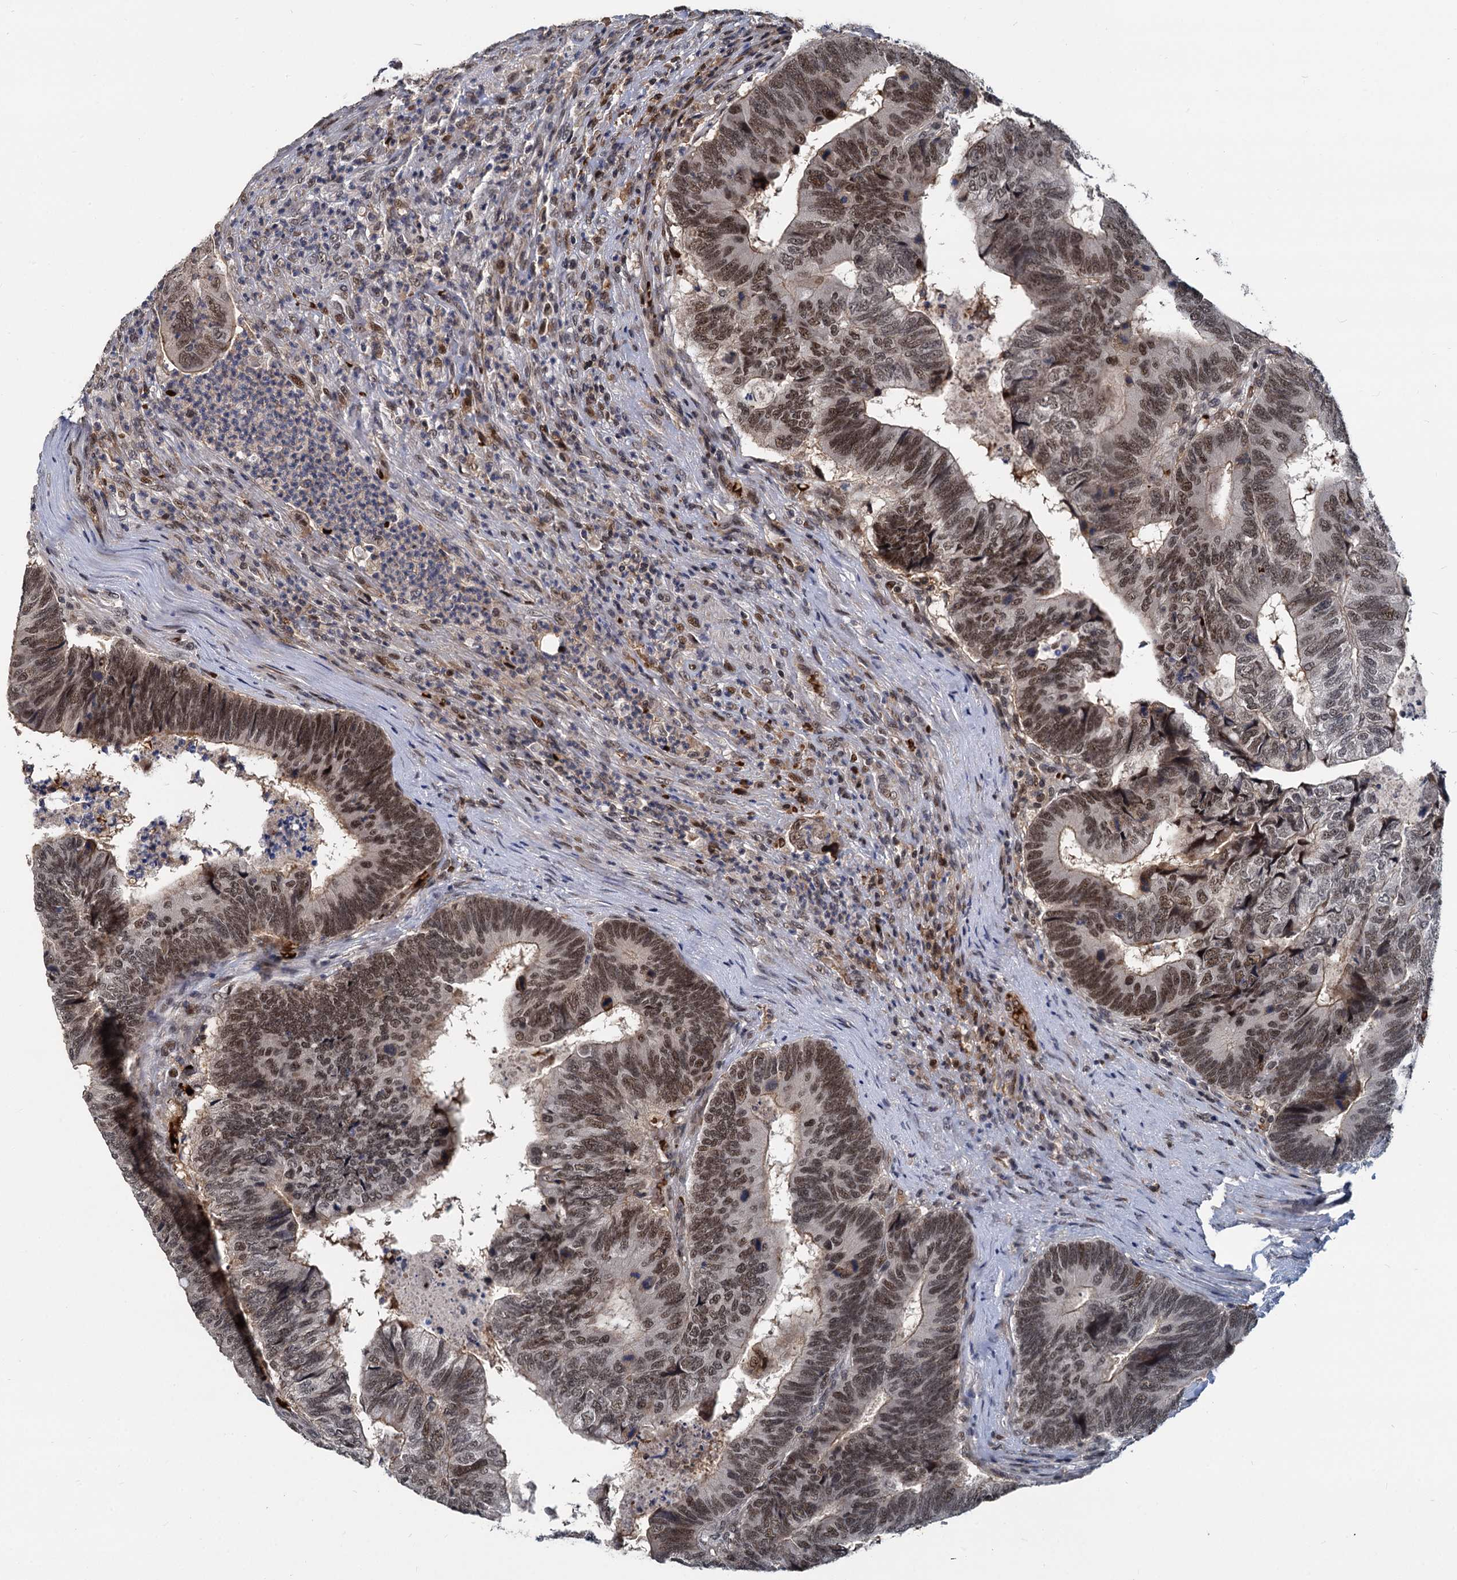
{"staining": {"intensity": "strong", "quantity": ">75%", "location": "nuclear"}, "tissue": "colorectal cancer", "cell_type": "Tumor cells", "image_type": "cancer", "snomed": [{"axis": "morphology", "description": "Adenocarcinoma, NOS"}, {"axis": "topography", "description": "Colon"}], "caption": "An image of human colorectal cancer stained for a protein reveals strong nuclear brown staining in tumor cells. (brown staining indicates protein expression, while blue staining denotes nuclei).", "gene": "FANCI", "patient": {"sex": "female", "age": 67}}